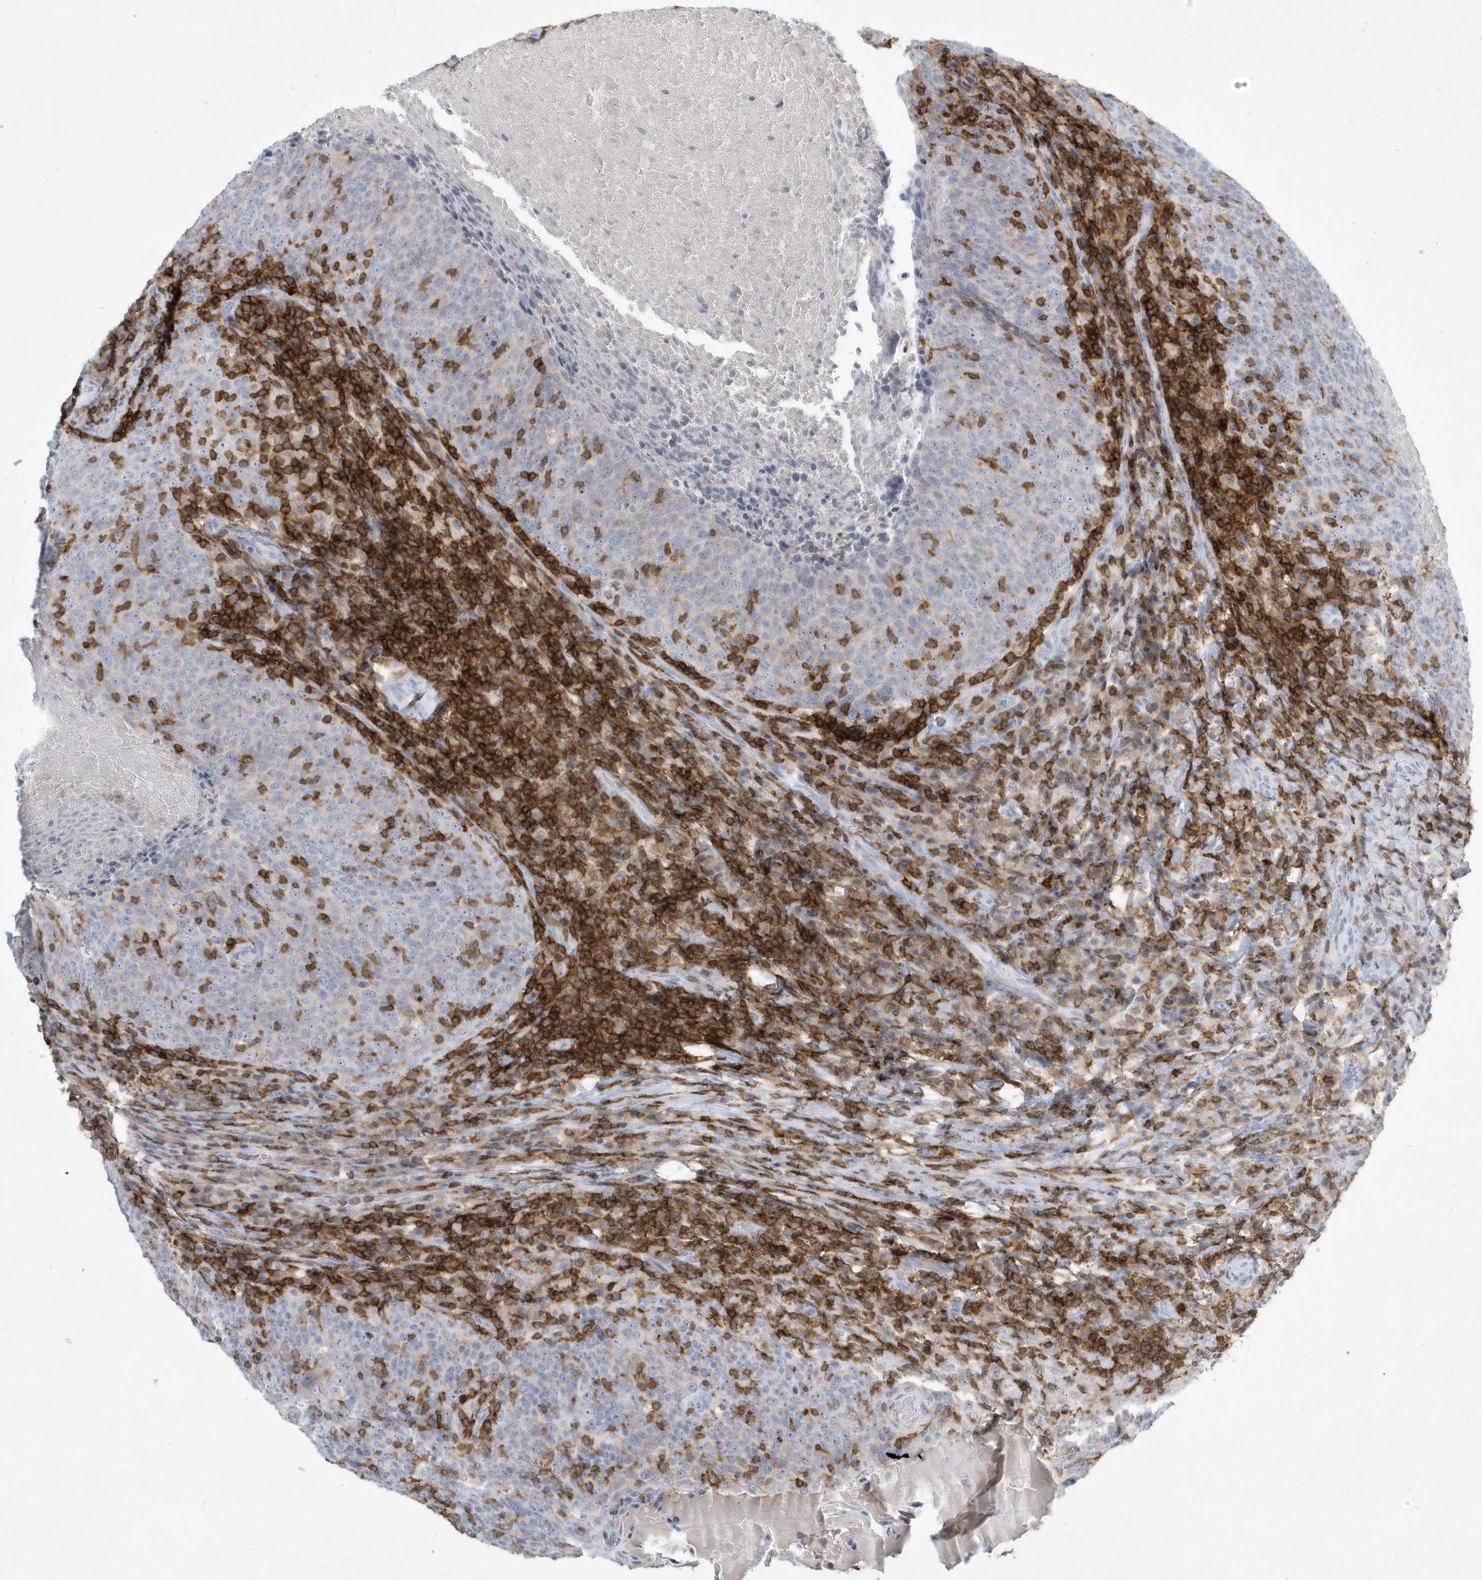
{"staining": {"intensity": "negative", "quantity": "none", "location": "none"}, "tissue": "head and neck cancer", "cell_type": "Tumor cells", "image_type": "cancer", "snomed": [{"axis": "morphology", "description": "Squamous cell carcinoma, NOS"}, {"axis": "morphology", "description": "Squamous cell carcinoma, metastatic, NOS"}, {"axis": "topography", "description": "Lymph node"}, {"axis": "topography", "description": "Head-Neck"}], "caption": "A high-resolution image shows IHC staining of metastatic squamous cell carcinoma (head and neck), which exhibits no significant positivity in tumor cells.", "gene": "PSD4", "patient": {"sex": "male", "age": 62}}